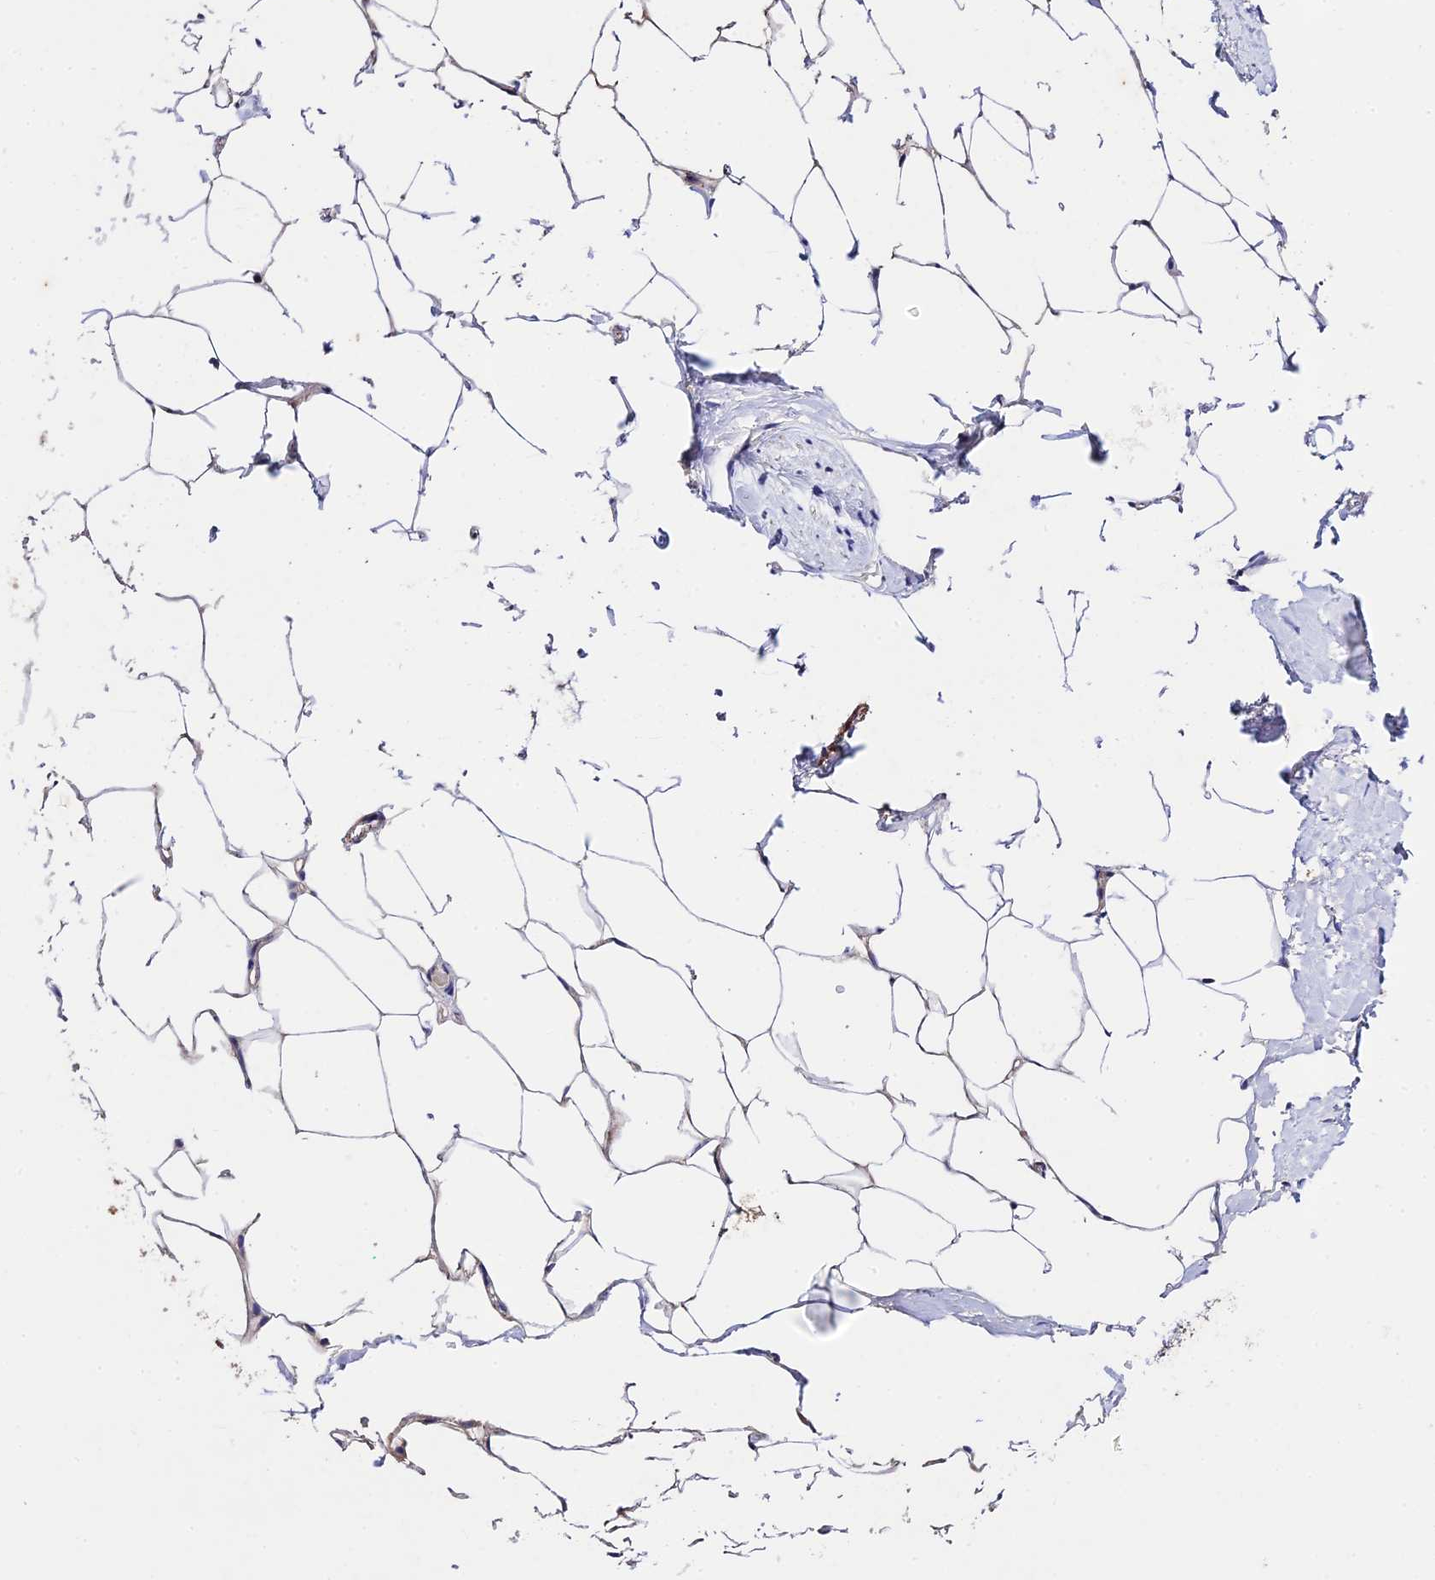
{"staining": {"intensity": "moderate", "quantity": "25%-75%", "location": "cytoplasmic/membranous,nuclear"}, "tissue": "adipose tissue", "cell_type": "Adipocytes", "image_type": "normal", "snomed": [{"axis": "morphology", "description": "Normal tissue, NOS"}, {"axis": "morphology", "description": "Adenocarcinoma, Low grade"}, {"axis": "topography", "description": "Prostate"}, {"axis": "topography", "description": "Peripheral nerve tissue"}], "caption": "Normal adipose tissue shows moderate cytoplasmic/membranous,nuclear positivity in approximately 25%-75% of adipocytes.", "gene": "CWH43", "patient": {"sex": "male", "age": 63}}